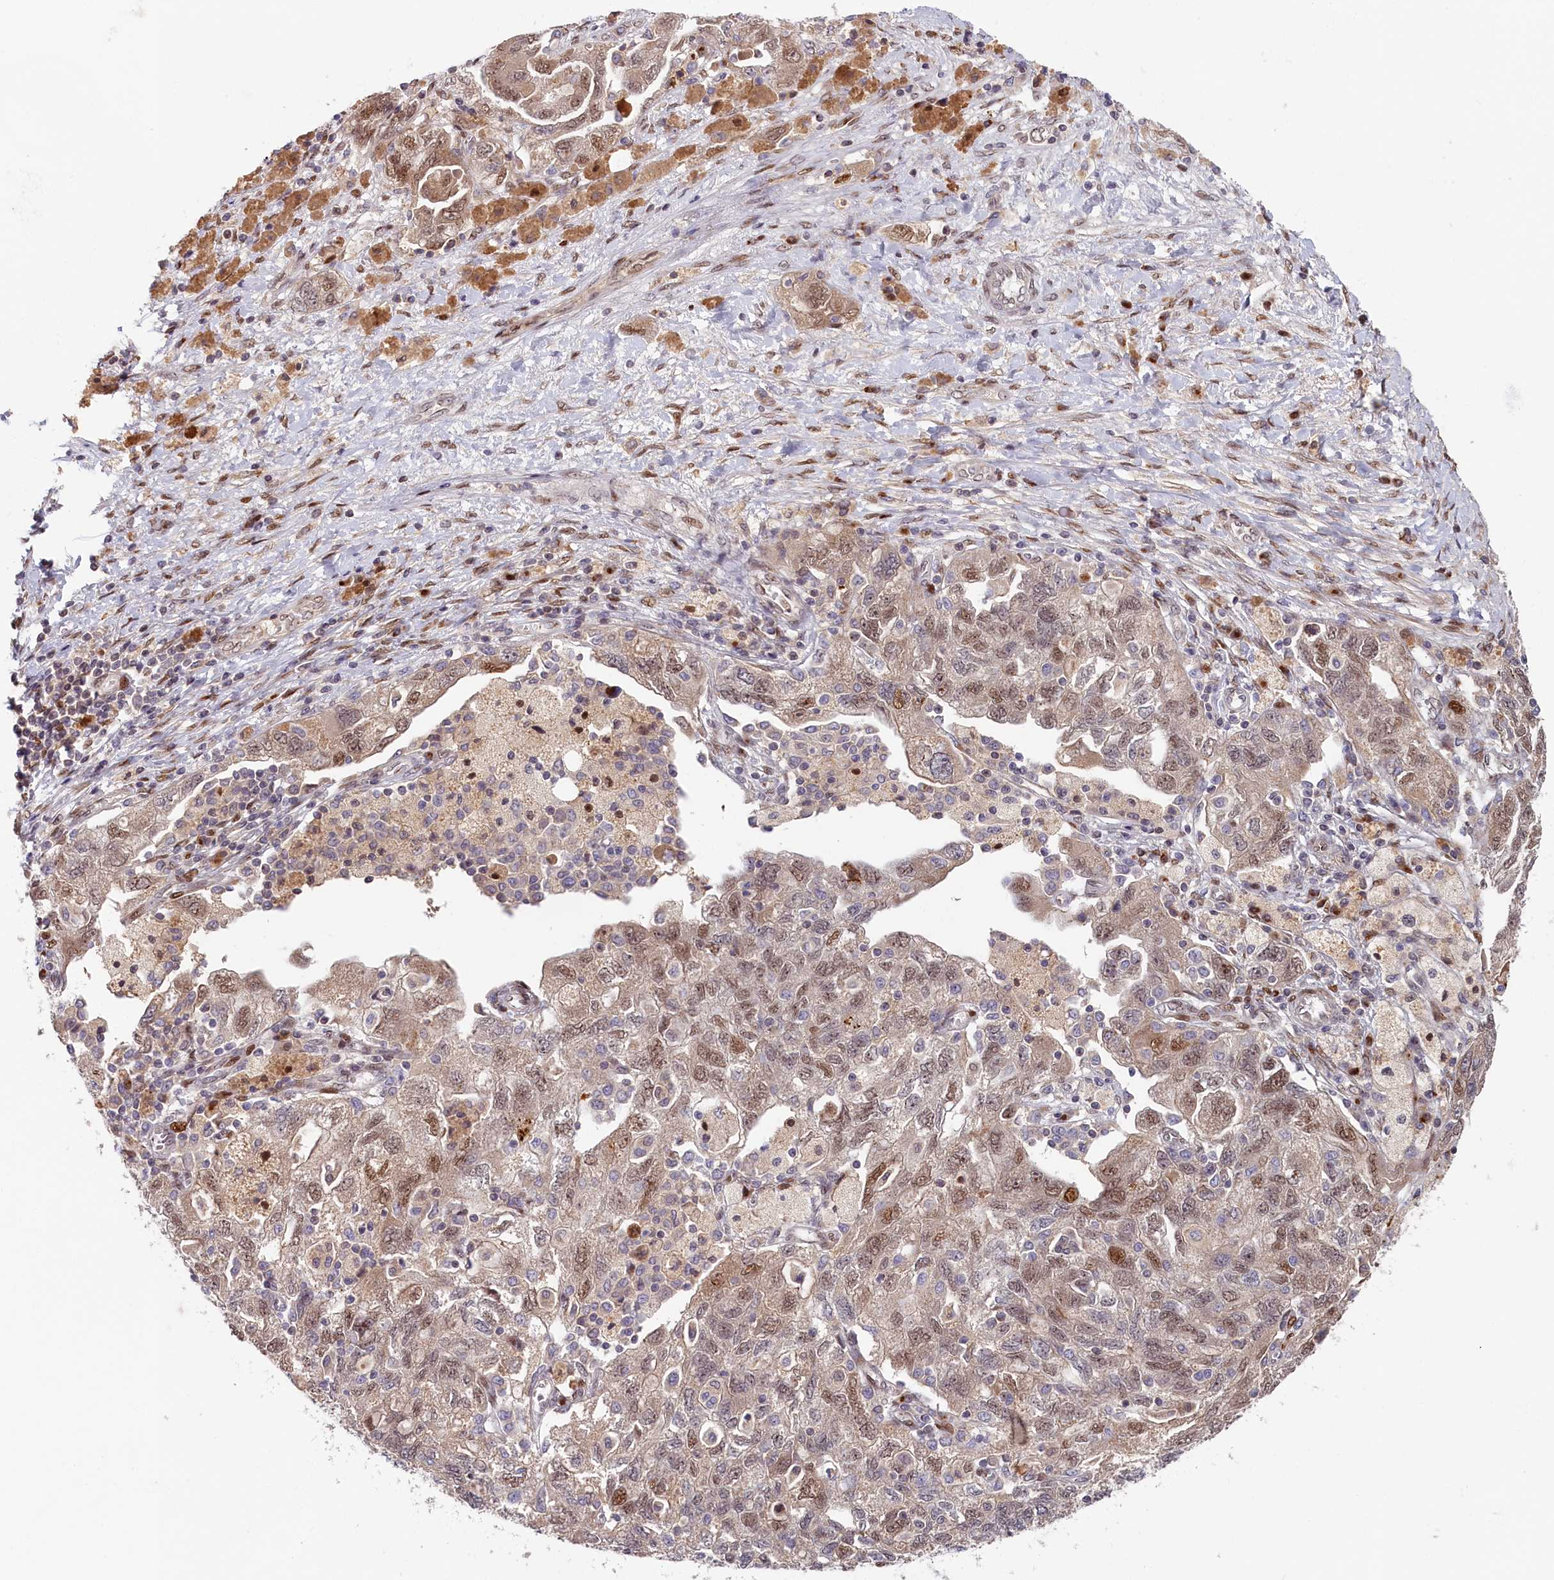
{"staining": {"intensity": "moderate", "quantity": "25%-75%", "location": "nuclear"}, "tissue": "ovarian cancer", "cell_type": "Tumor cells", "image_type": "cancer", "snomed": [{"axis": "morphology", "description": "Carcinoma, NOS"}, {"axis": "morphology", "description": "Cystadenocarcinoma, serous, NOS"}, {"axis": "topography", "description": "Ovary"}], "caption": "A histopathology image of carcinoma (ovarian) stained for a protein exhibits moderate nuclear brown staining in tumor cells.", "gene": "CHST12", "patient": {"sex": "female", "age": 69}}